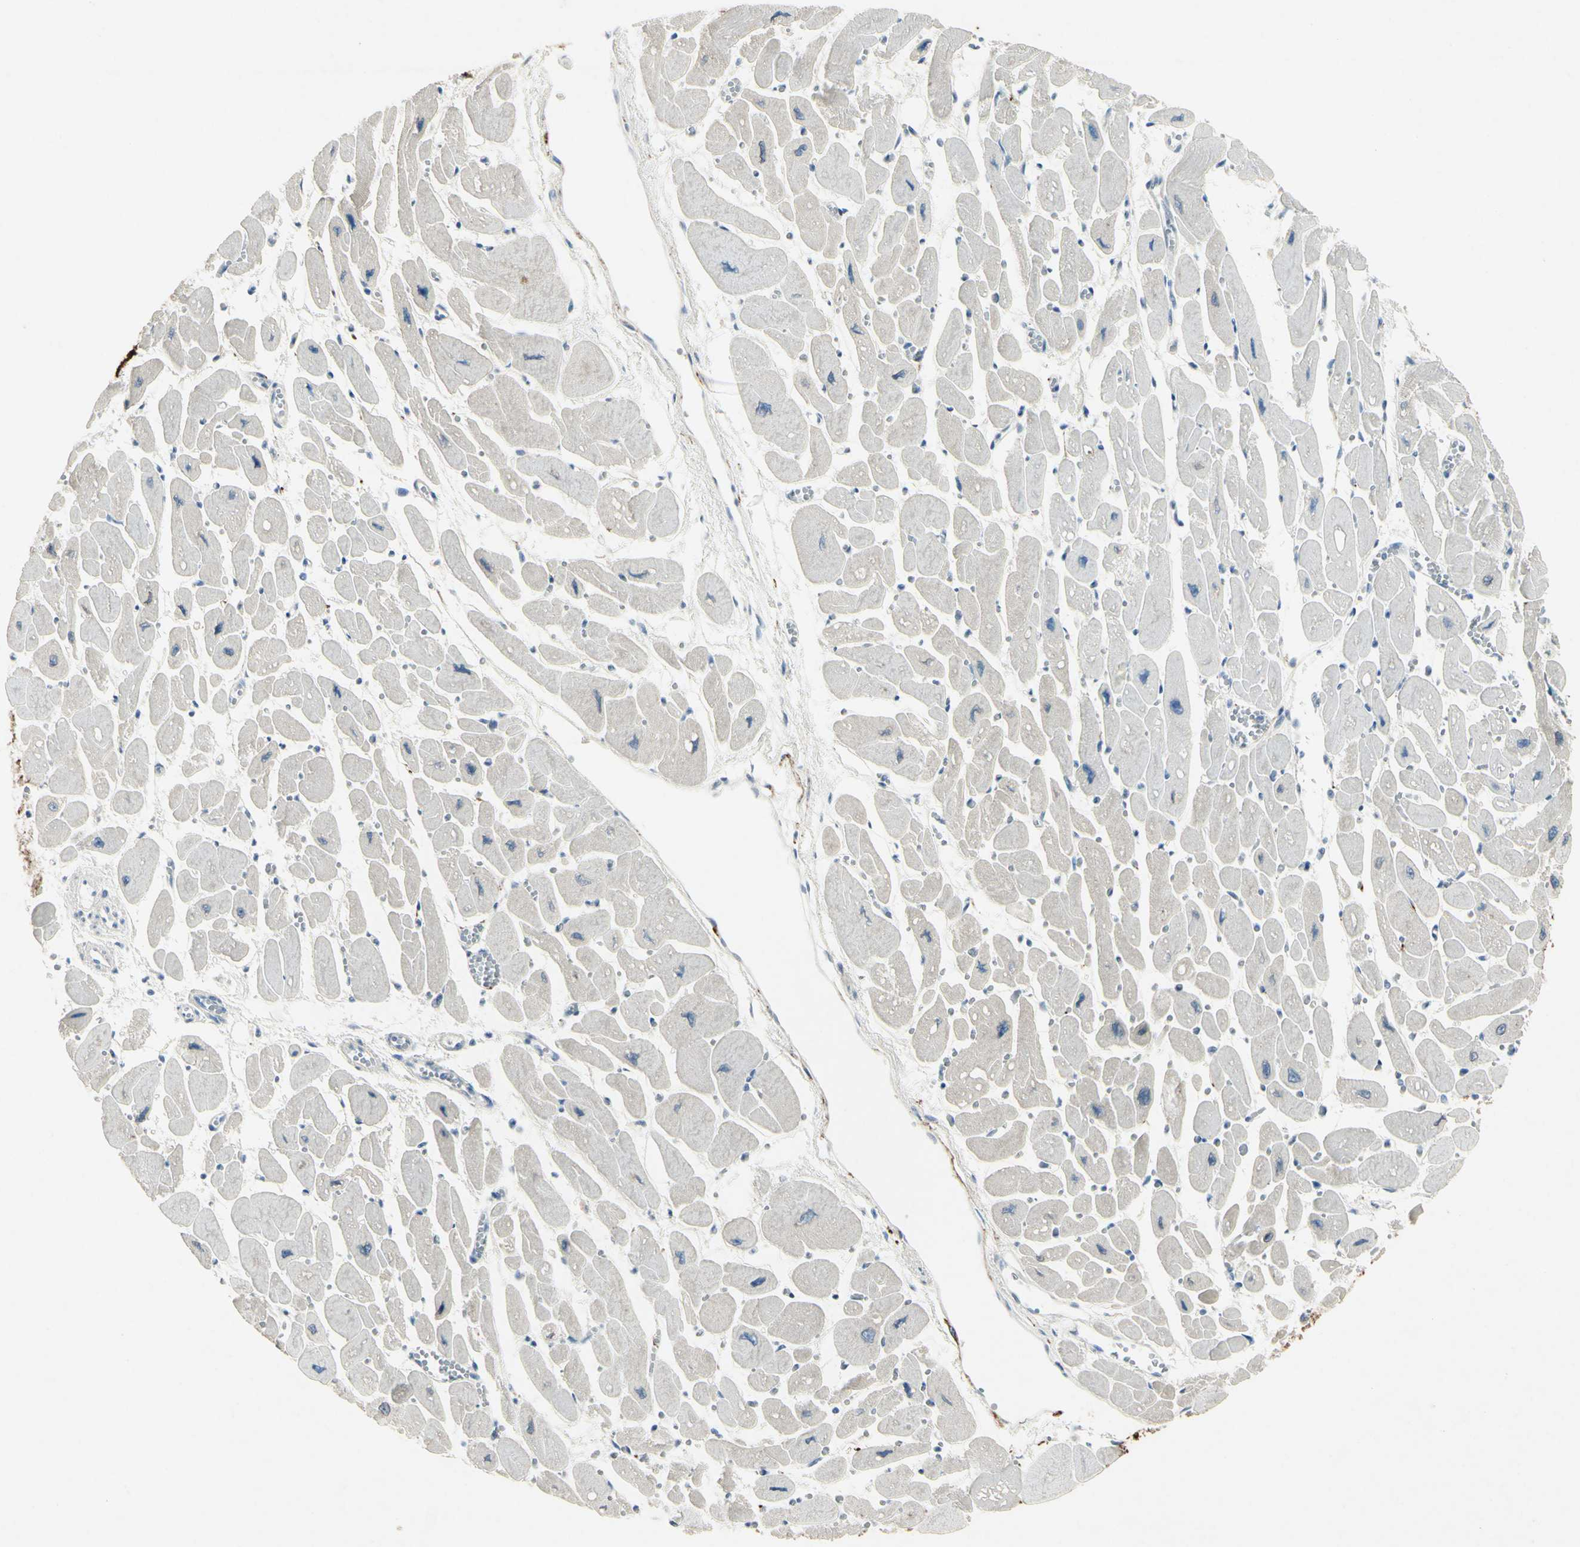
{"staining": {"intensity": "negative", "quantity": "none", "location": "none"}, "tissue": "heart muscle", "cell_type": "Cardiomyocytes", "image_type": "normal", "snomed": [{"axis": "morphology", "description": "Normal tissue, NOS"}, {"axis": "topography", "description": "Heart"}], "caption": "The histopathology image reveals no significant expression in cardiomyocytes of heart muscle.", "gene": "SNAP91", "patient": {"sex": "female", "age": 54}}